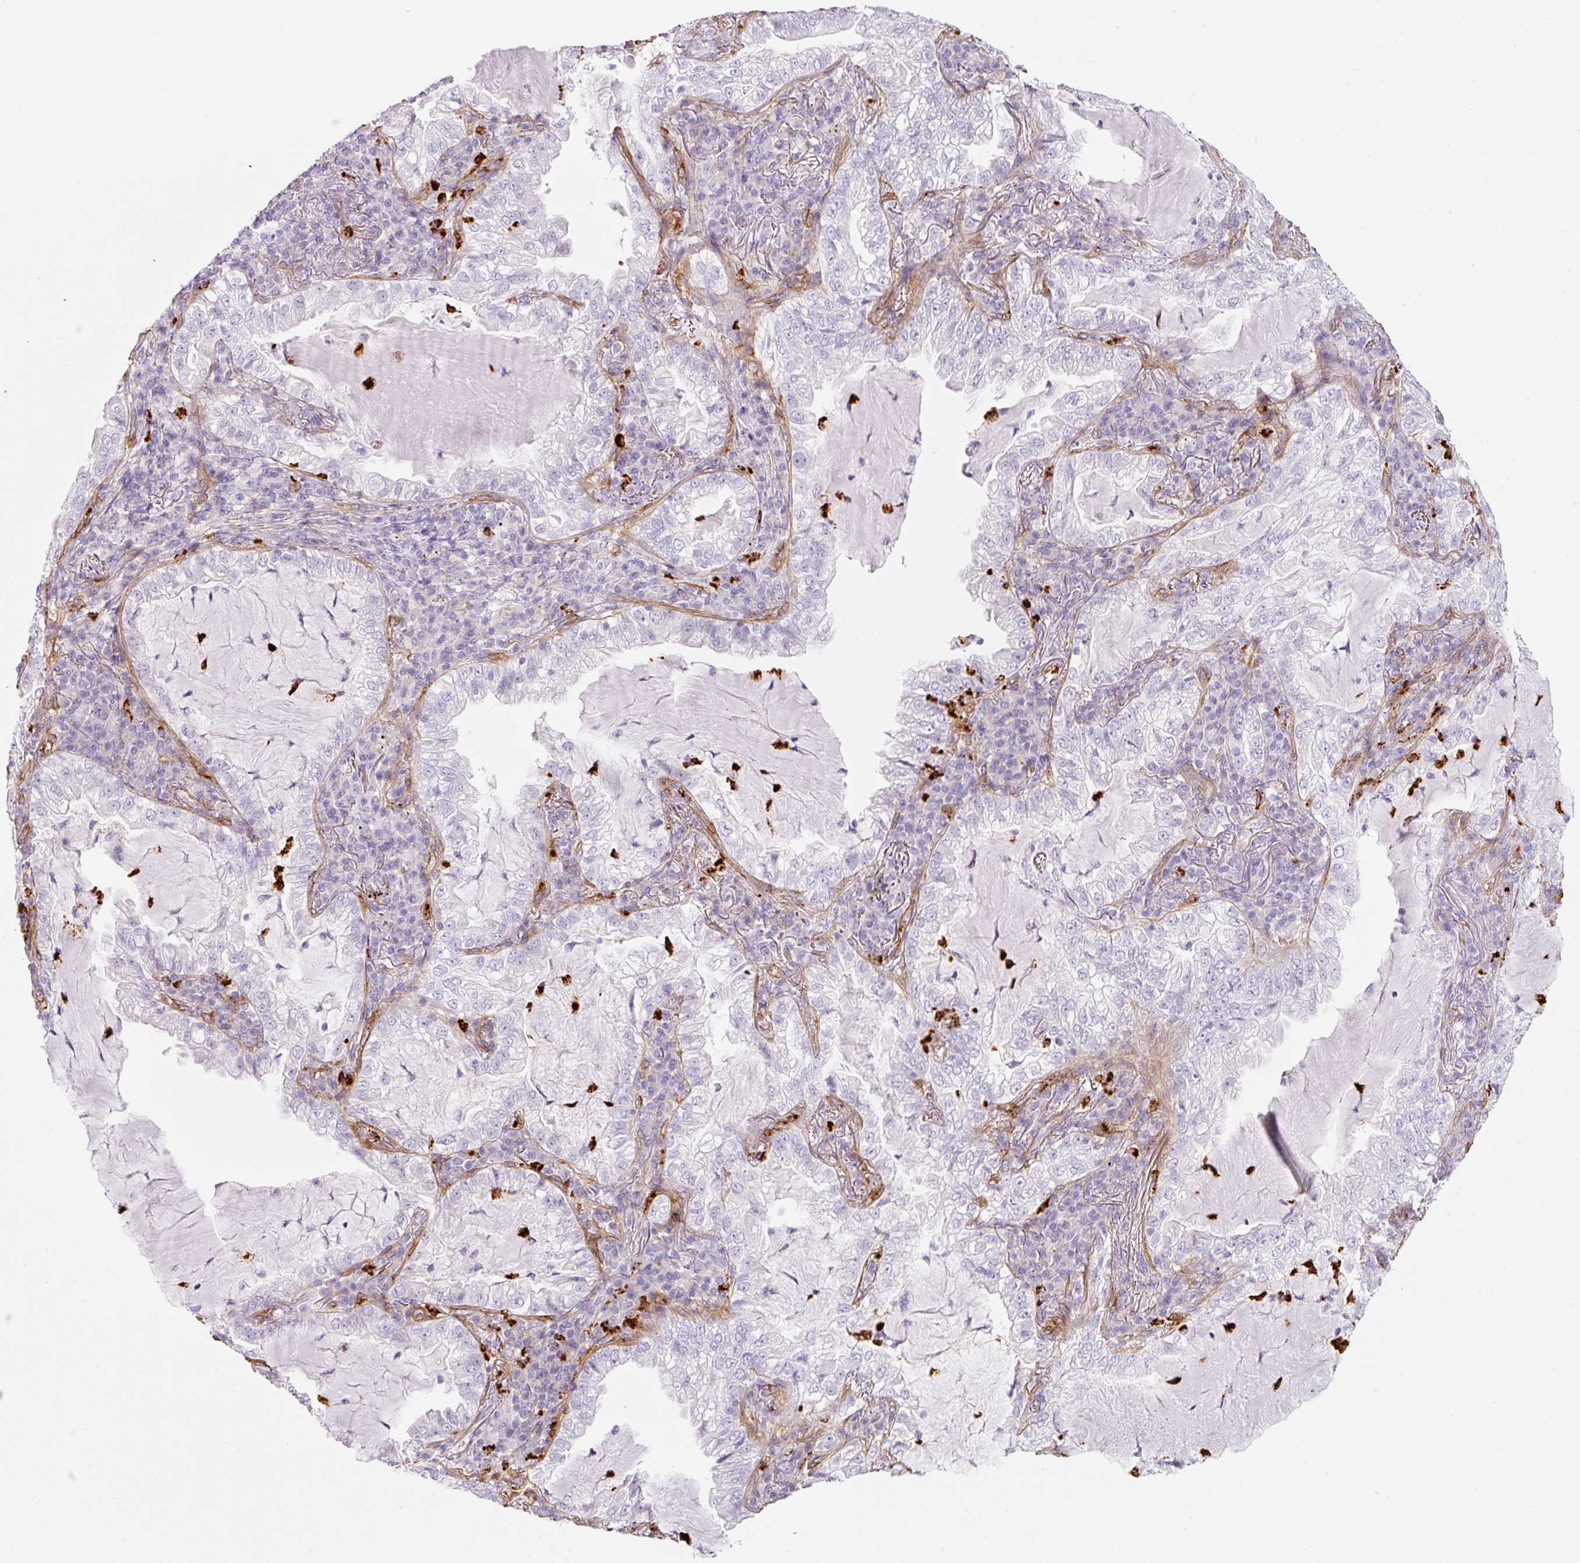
{"staining": {"intensity": "negative", "quantity": "none", "location": "none"}, "tissue": "lung cancer", "cell_type": "Tumor cells", "image_type": "cancer", "snomed": [{"axis": "morphology", "description": "Adenocarcinoma, NOS"}, {"axis": "topography", "description": "Lung"}], "caption": "IHC photomicrograph of neoplastic tissue: human lung cancer stained with DAB shows no significant protein positivity in tumor cells. (Stains: DAB (3,3'-diaminobenzidine) immunohistochemistry with hematoxylin counter stain, Microscopy: brightfield microscopy at high magnification).", "gene": "LOXL4", "patient": {"sex": "female", "age": 73}}